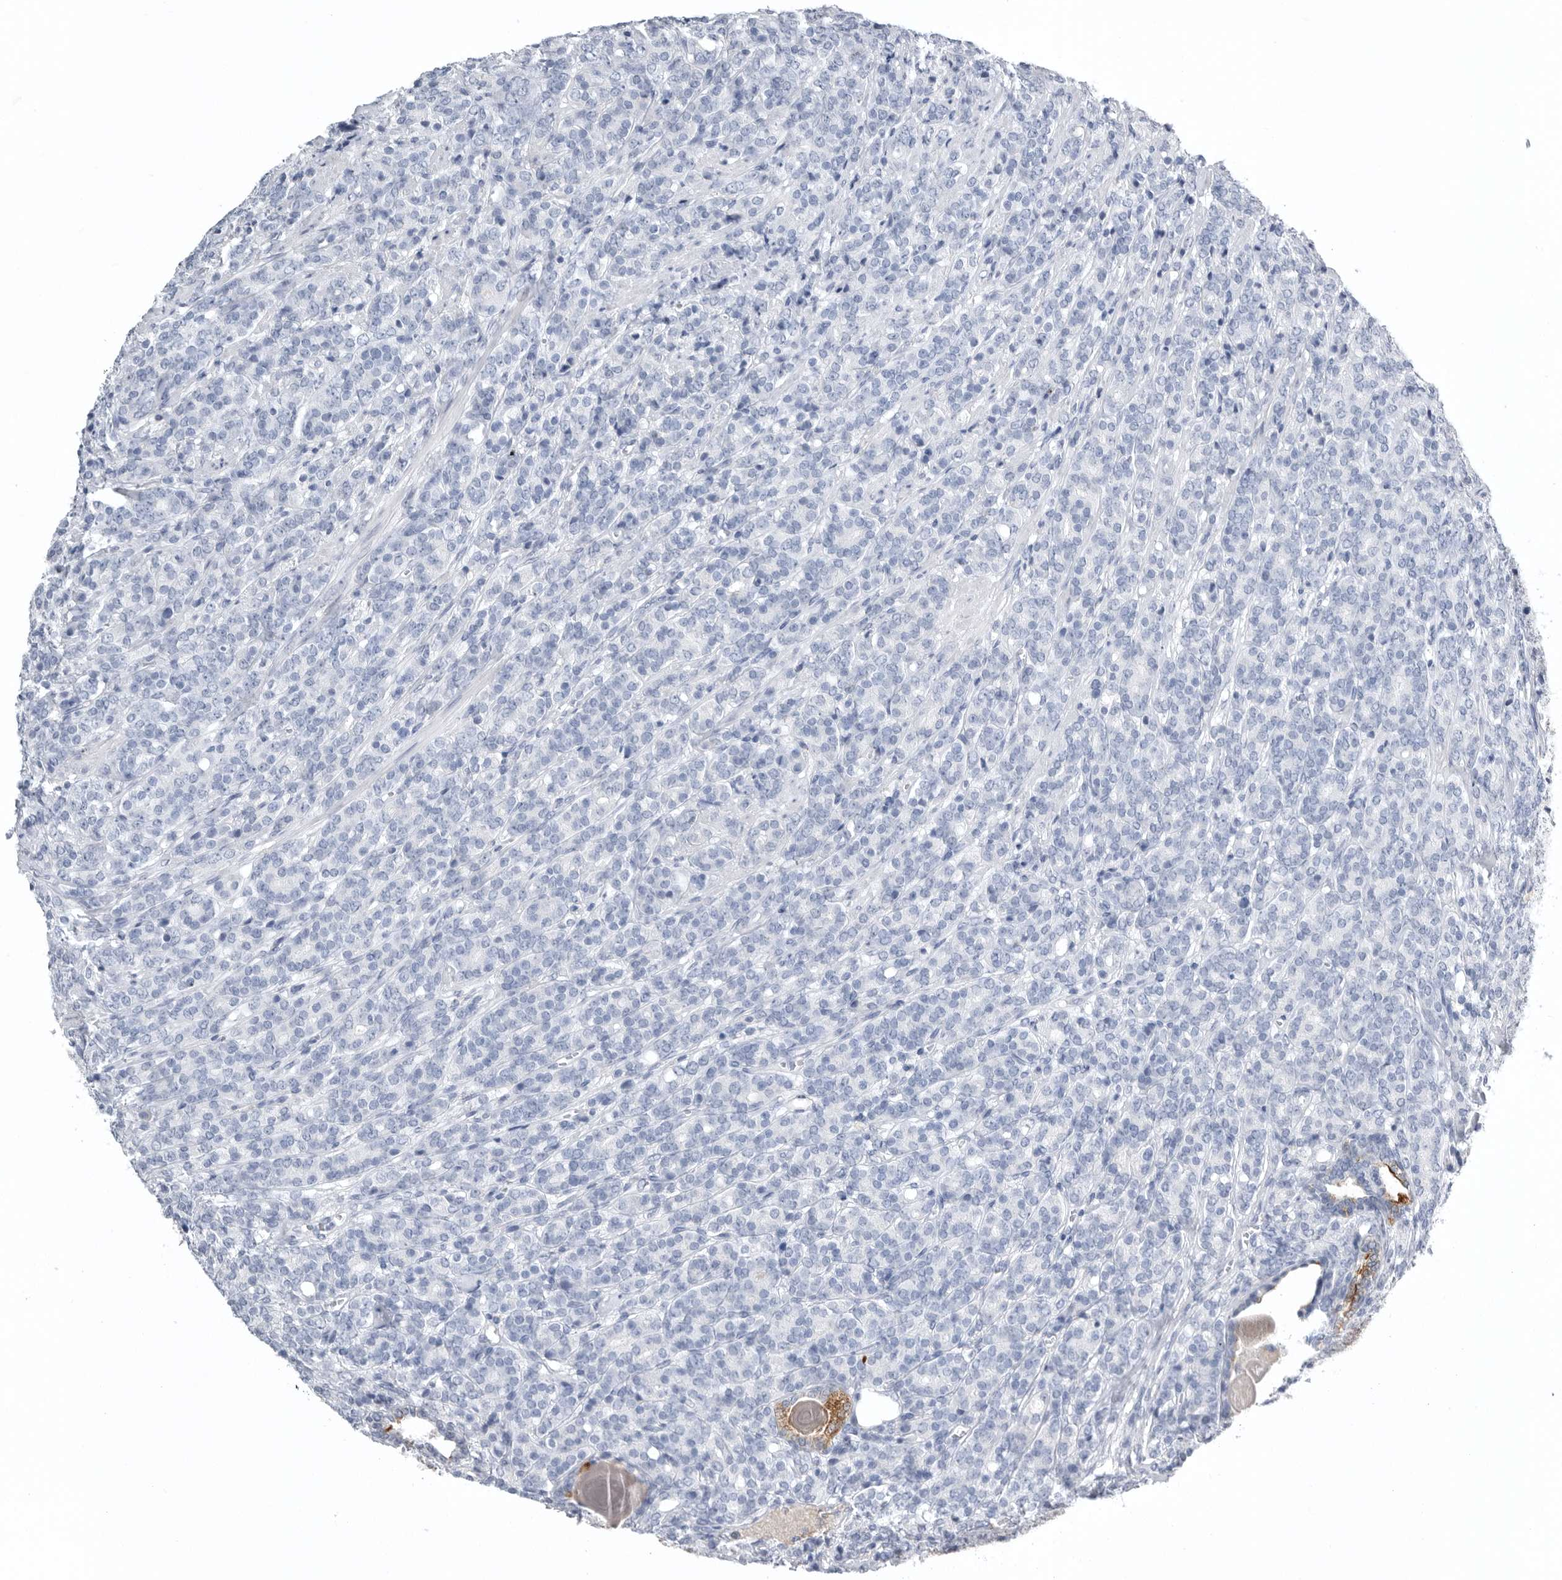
{"staining": {"intensity": "negative", "quantity": "none", "location": "none"}, "tissue": "prostate cancer", "cell_type": "Tumor cells", "image_type": "cancer", "snomed": [{"axis": "morphology", "description": "Adenocarcinoma, High grade"}, {"axis": "topography", "description": "Prostate"}], "caption": "Histopathology image shows no significant protein staining in tumor cells of prostate cancer (high-grade adenocarcinoma).", "gene": "TIMP1", "patient": {"sex": "male", "age": 62}}